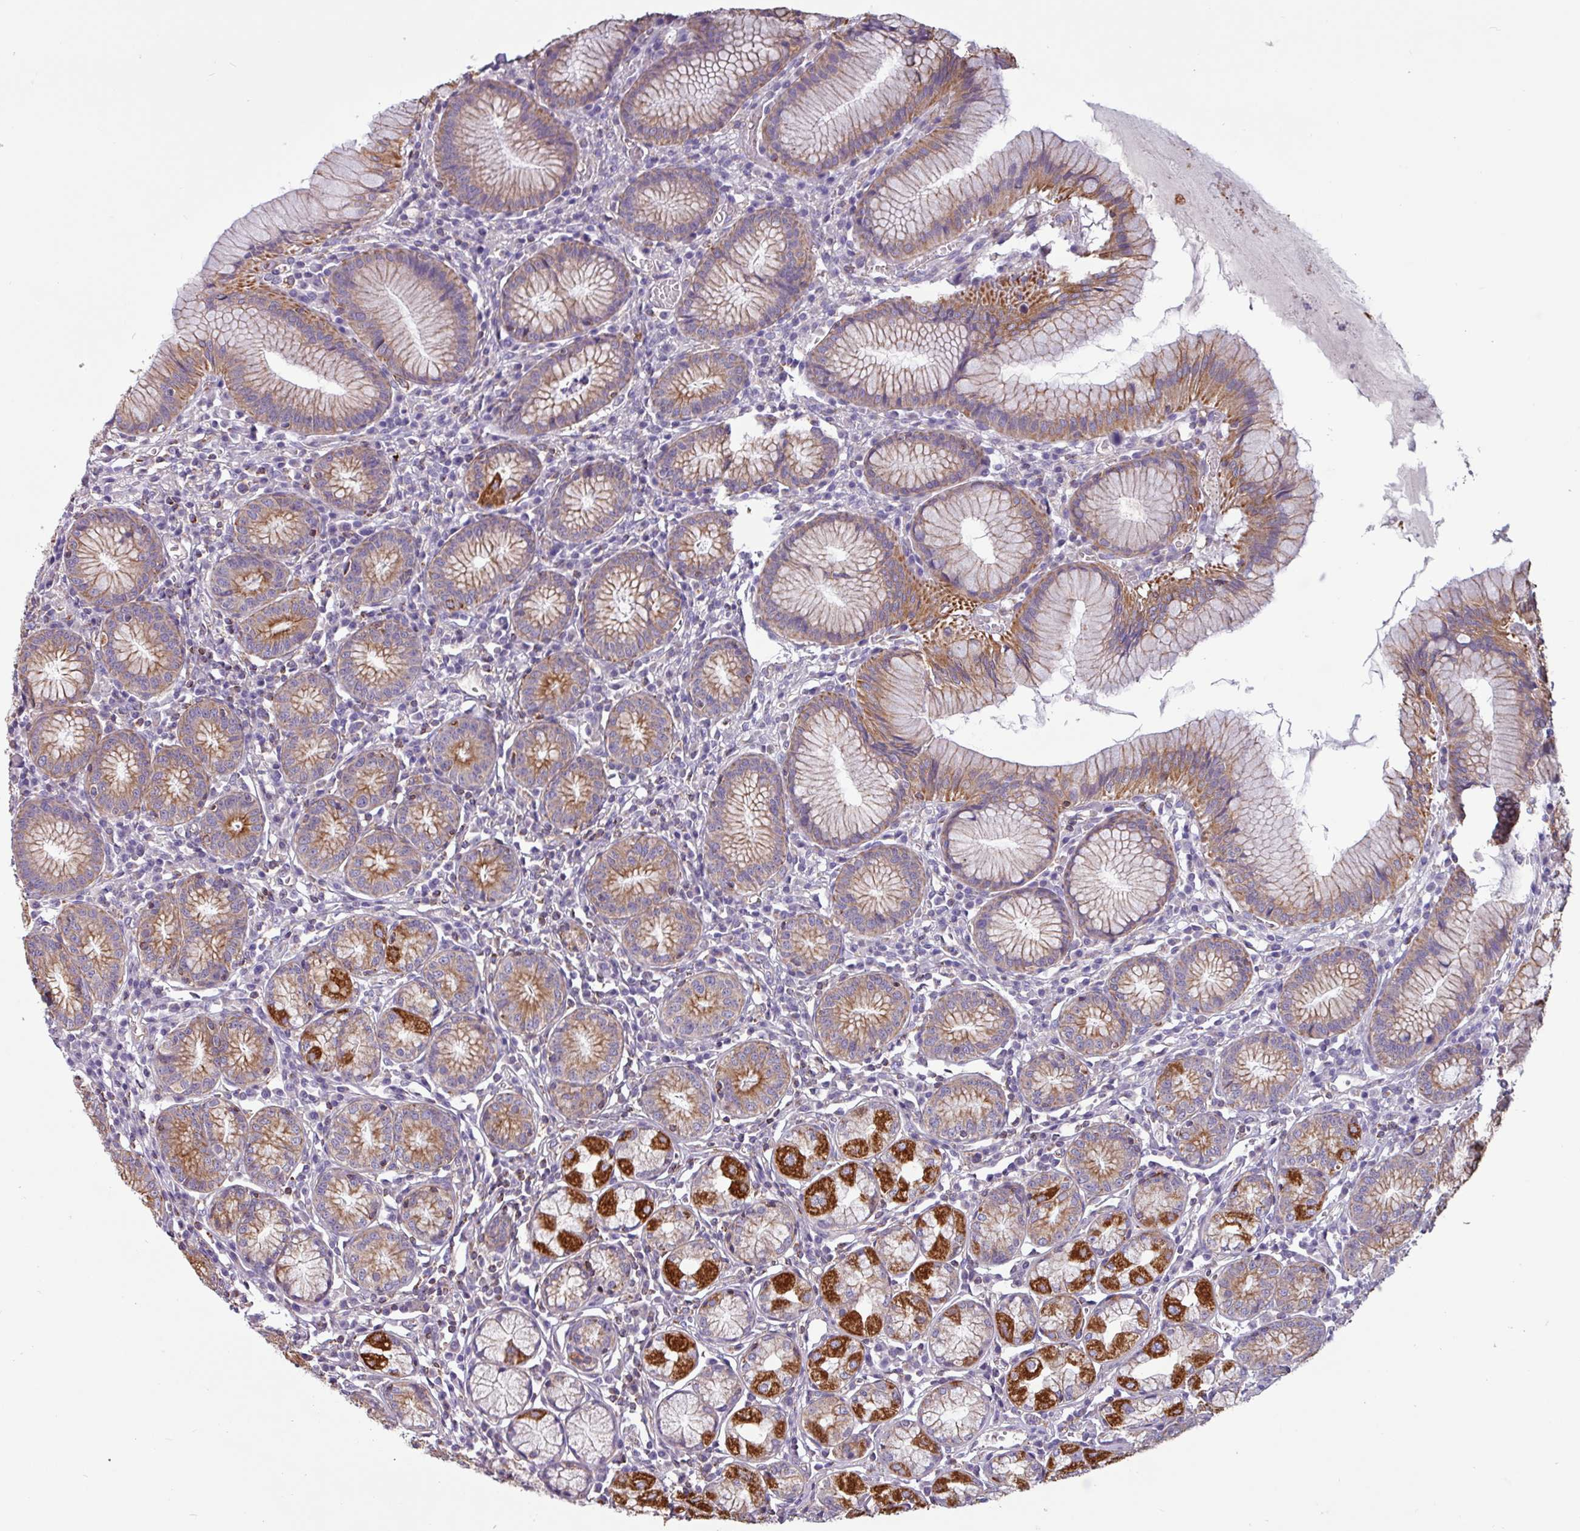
{"staining": {"intensity": "strong", "quantity": "25%-75%", "location": "cytoplasmic/membranous"}, "tissue": "stomach", "cell_type": "Glandular cells", "image_type": "normal", "snomed": [{"axis": "morphology", "description": "Normal tissue, NOS"}, {"axis": "topography", "description": "Stomach"}], "caption": "Immunohistochemistry (IHC) of benign human stomach displays high levels of strong cytoplasmic/membranous expression in approximately 25%-75% of glandular cells.", "gene": "CAMK1", "patient": {"sex": "male", "age": 55}}